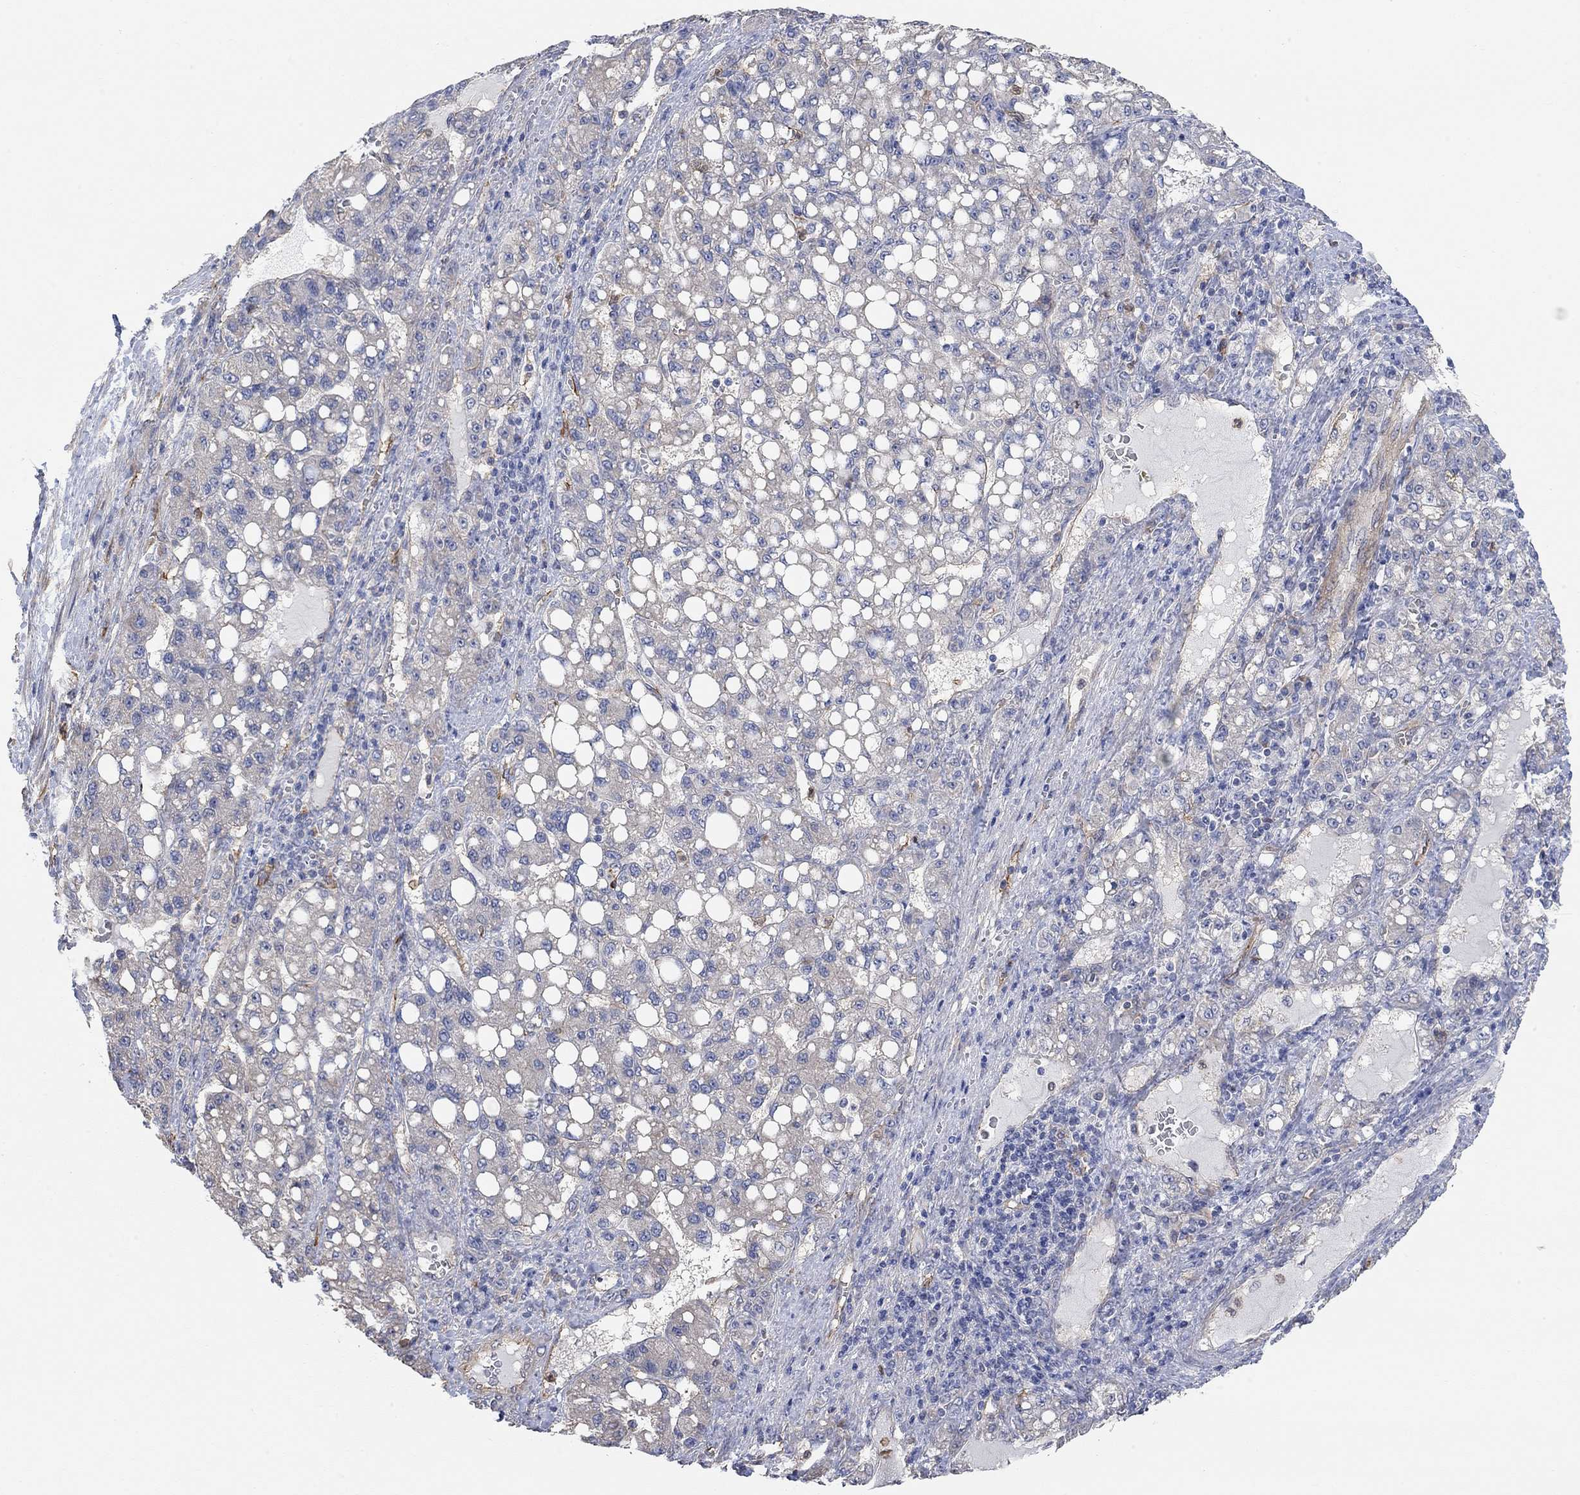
{"staining": {"intensity": "negative", "quantity": "none", "location": "none"}, "tissue": "liver cancer", "cell_type": "Tumor cells", "image_type": "cancer", "snomed": [{"axis": "morphology", "description": "Carcinoma, Hepatocellular, NOS"}, {"axis": "topography", "description": "Liver"}], "caption": "Immunohistochemistry photomicrograph of neoplastic tissue: liver cancer (hepatocellular carcinoma) stained with DAB (3,3'-diaminobenzidine) shows no significant protein expression in tumor cells.", "gene": "SYT16", "patient": {"sex": "female", "age": 65}}